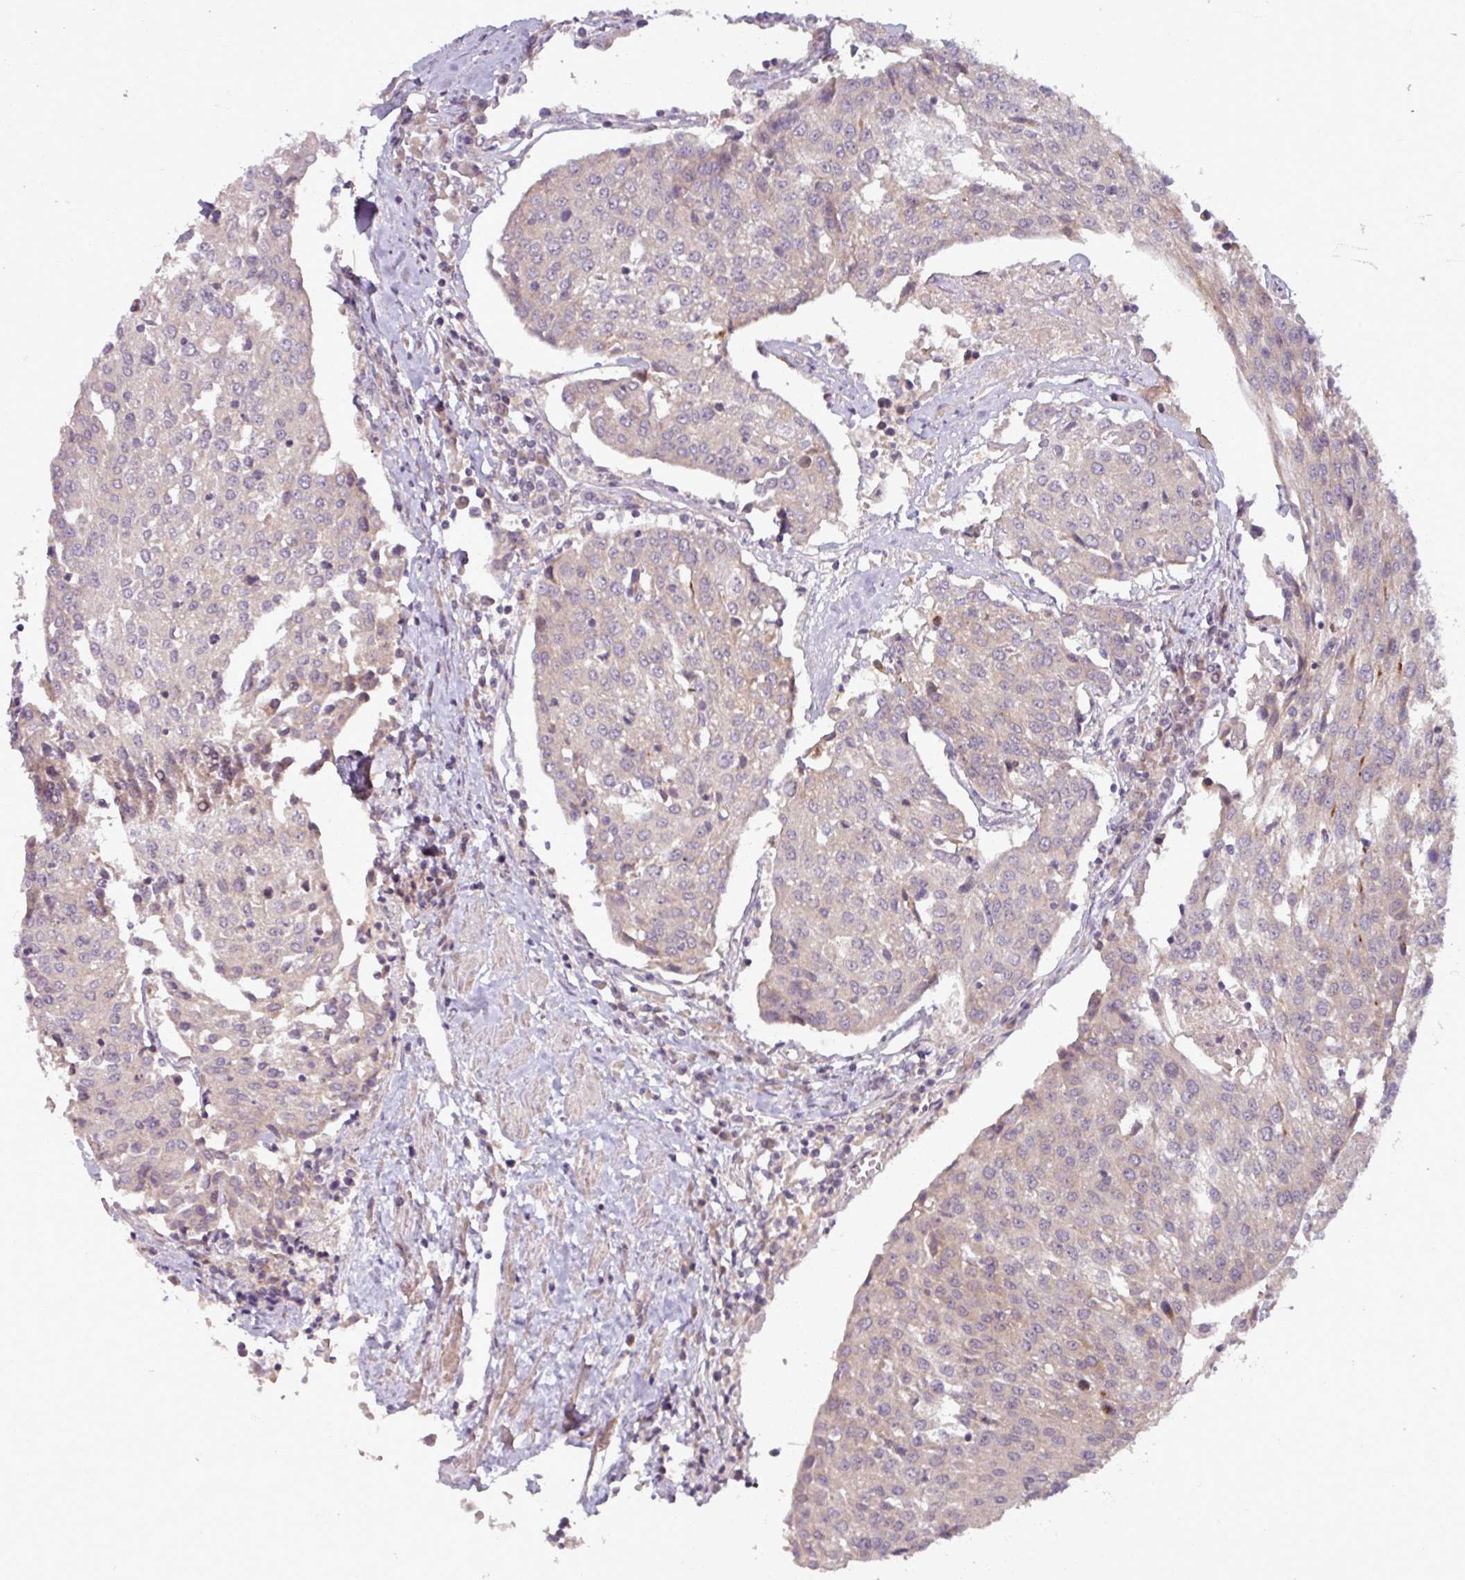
{"staining": {"intensity": "negative", "quantity": "none", "location": "none"}, "tissue": "urothelial cancer", "cell_type": "Tumor cells", "image_type": "cancer", "snomed": [{"axis": "morphology", "description": "Urothelial carcinoma, High grade"}, {"axis": "topography", "description": "Urinary bladder"}], "caption": "IHC of human urothelial cancer displays no positivity in tumor cells.", "gene": "OGFOD3", "patient": {"sex": "female", "age": 85}}